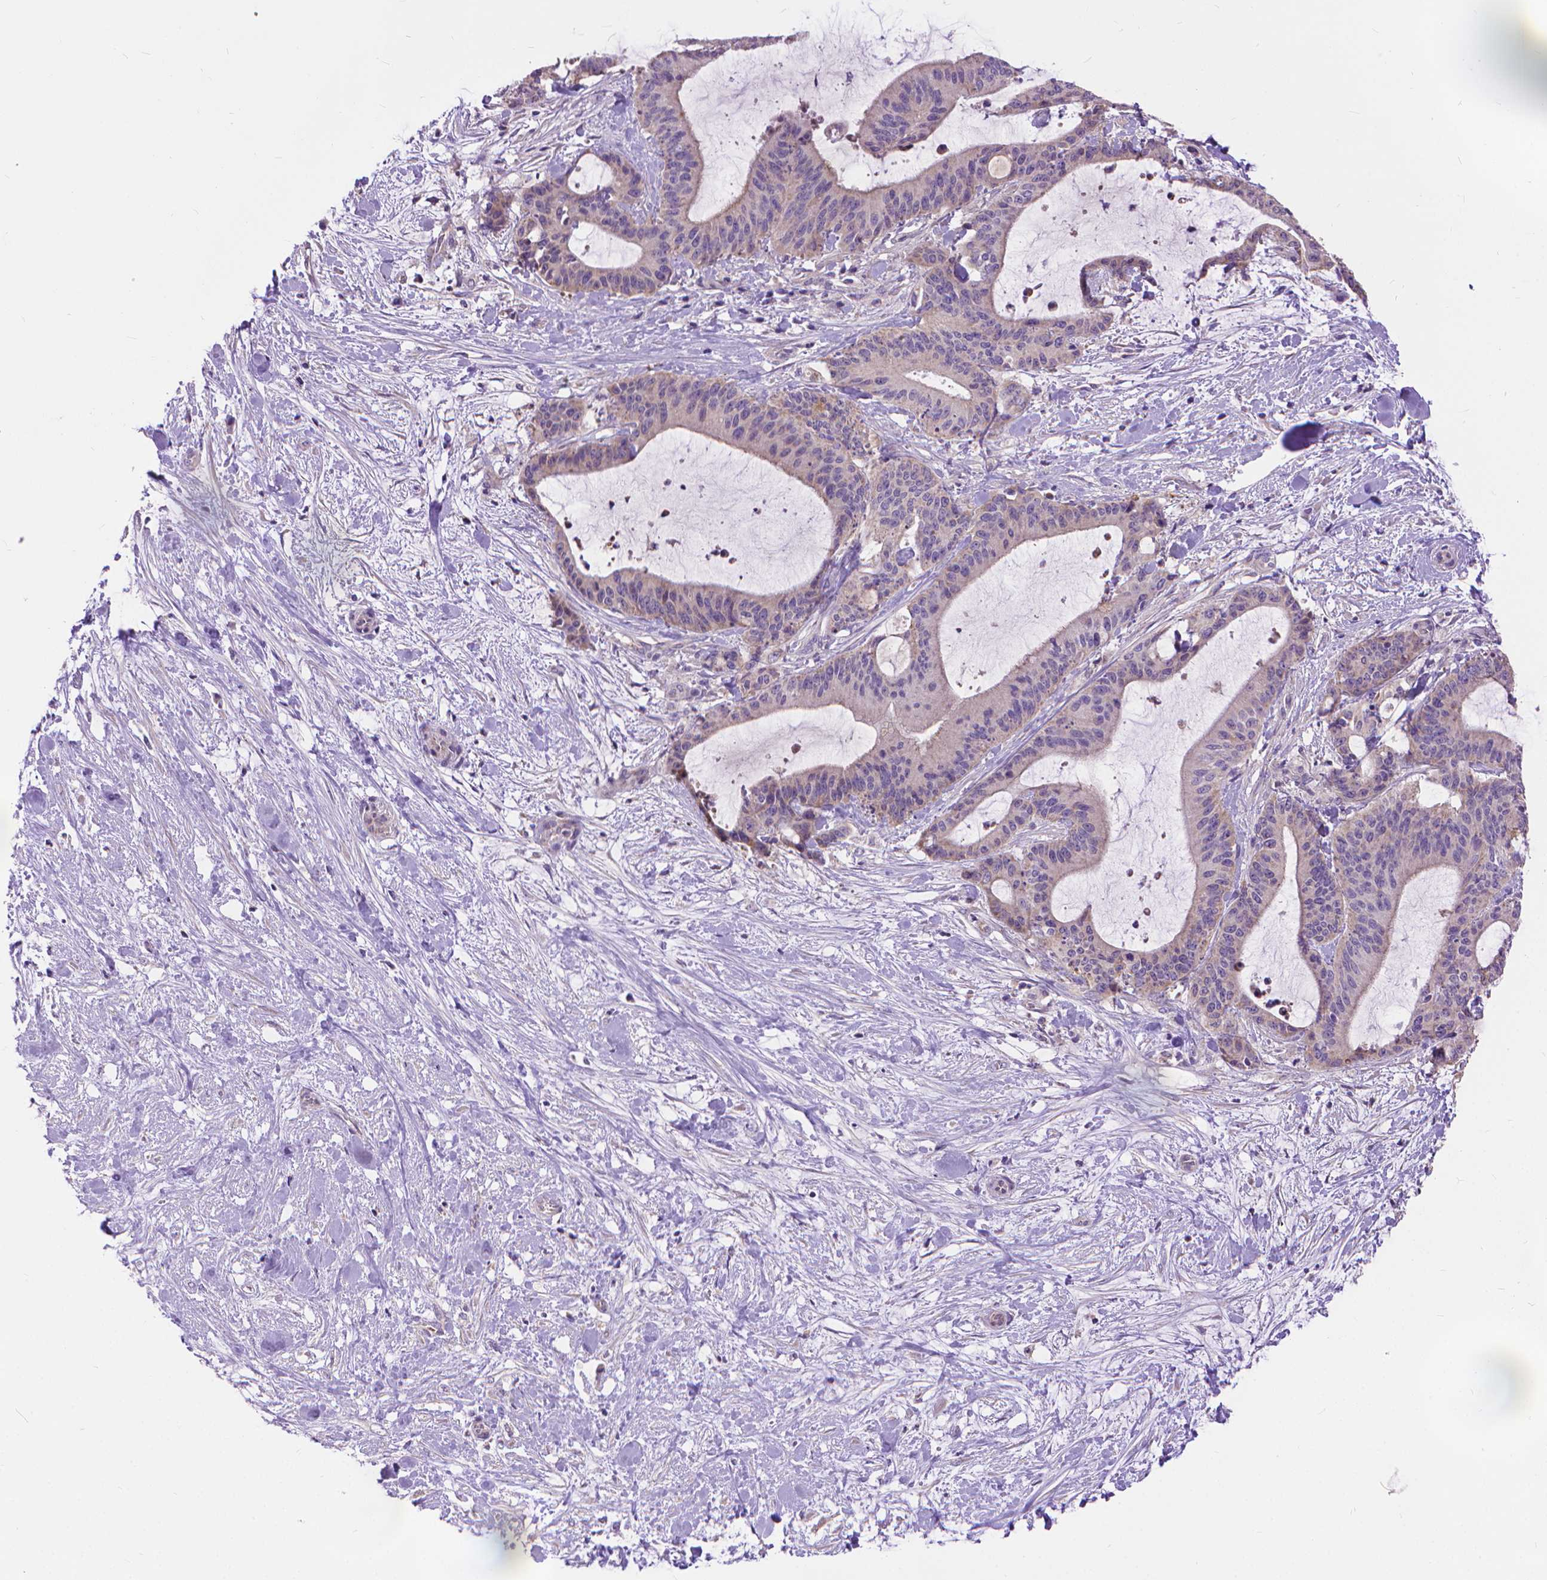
{"staining": {"intensity": "weak", "quantity": "<25%", "location": "cytoplasmic/membranous"}, "tissue": "liver cancer", "cell_type": "Tumor cells", "image_type": "cancer", "snomed": [{"axis": "morphology", "description": "Cholangiocarcinoma"}, {"axis": "topography", "description": "Liver"}], "caption": "A histopathology image of human liver cancer (cholangiocarcinoma) is negative for staining in tumor cells.", "gene": "SYN1", "patient": {"sex": "female", "age": 73}}